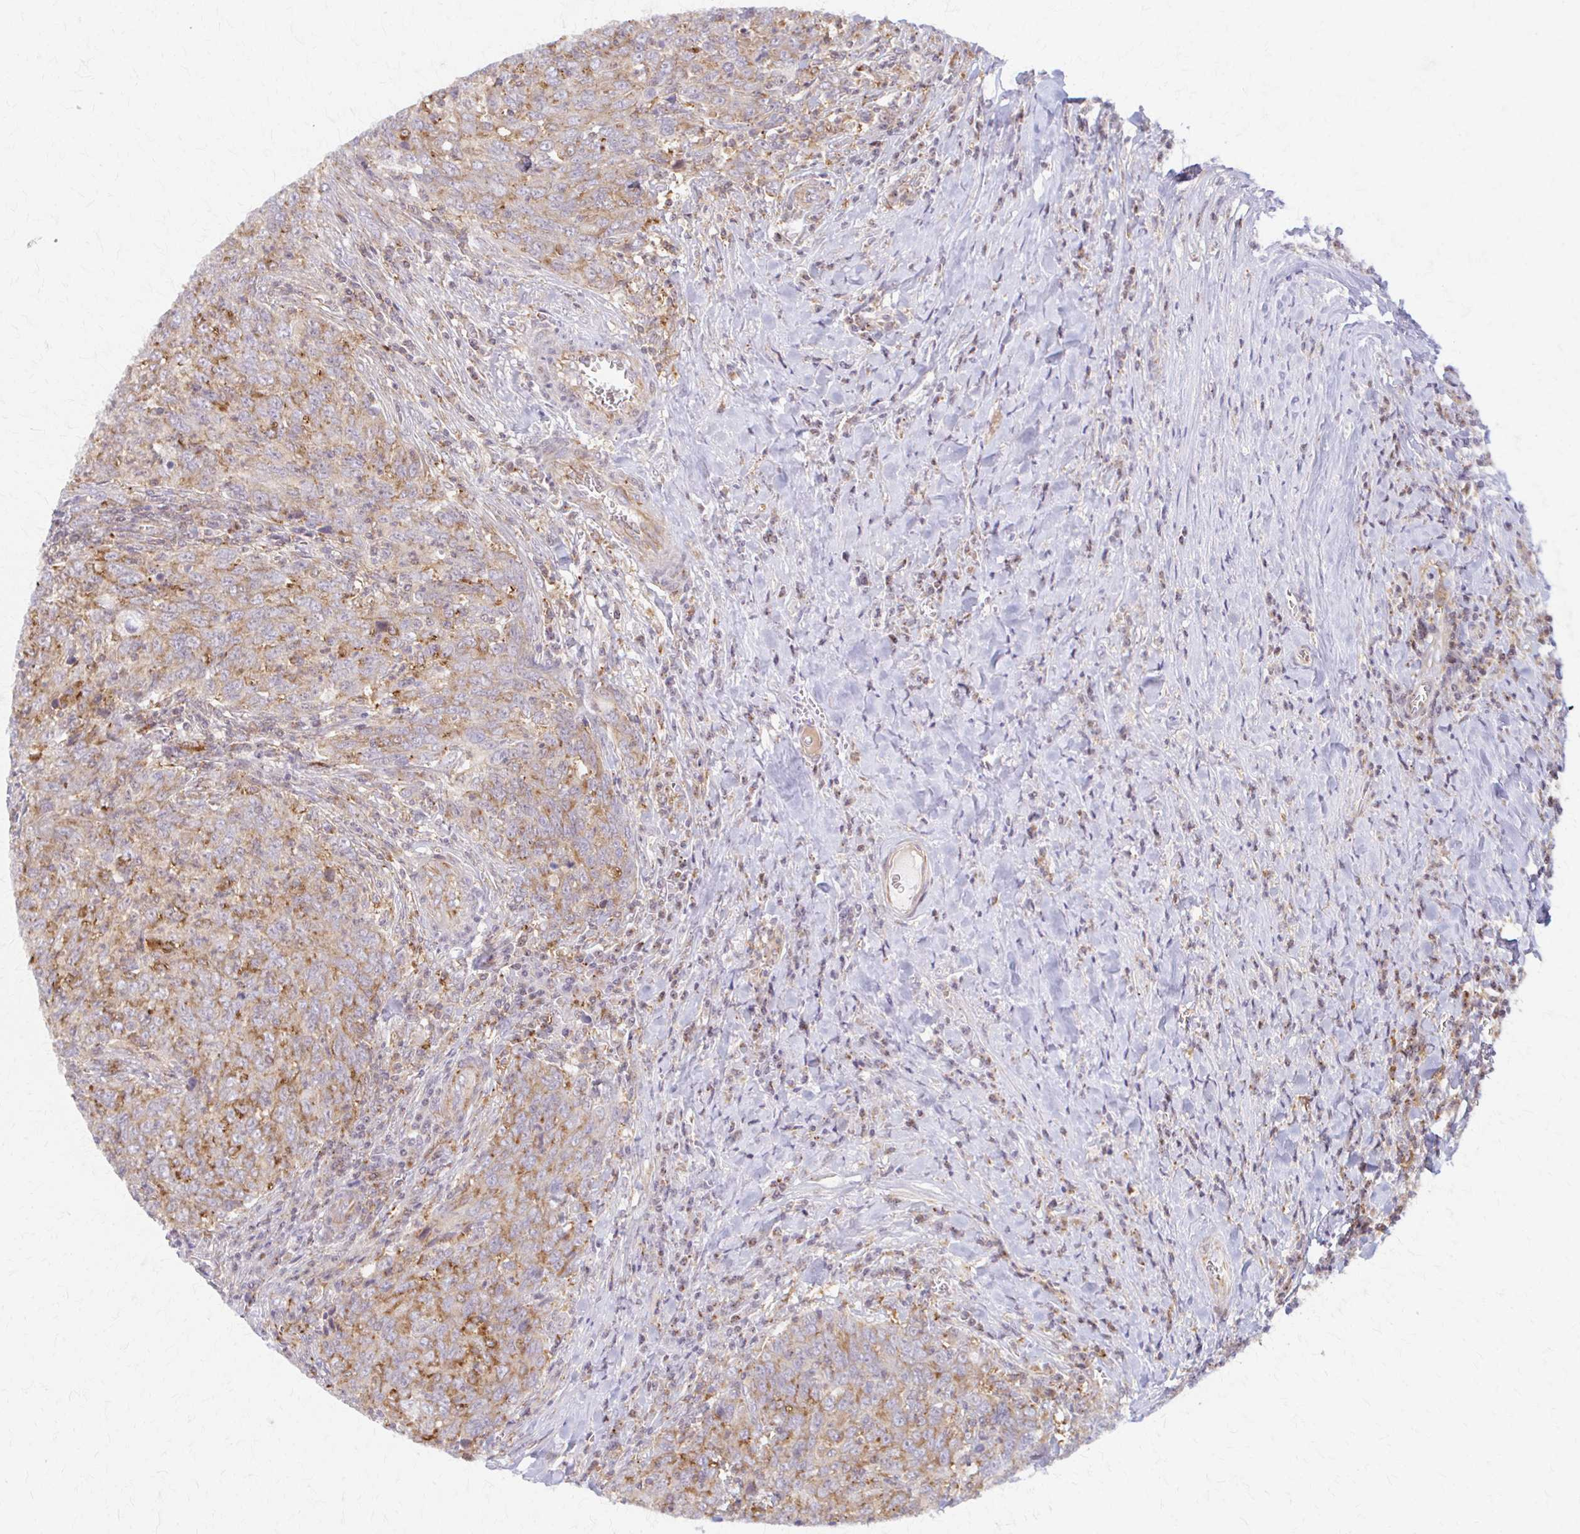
{"staining": {"intensity": "weak", "quantity": "25%-75%", "location": "cytoplasmic/membranous"}, "tissue": "breast cancer", "cell_type": "Tumor cells", "image_type": "cancer", "snomed": [{"axis": "morphology", "description": "Duct carcinoma"}, {"axis": "topography", "description": "Breast"}], "caption": "Protein expression analysis of breast cancer demonstrates weak cytoplasmic/membranous expression in approximately 25%-75% of tumor cells. (DAB IHC with brightfield microscopy, high magnification).", "gene": "ARHGAP35", "patient": {"sex": "female", "age": 50}}